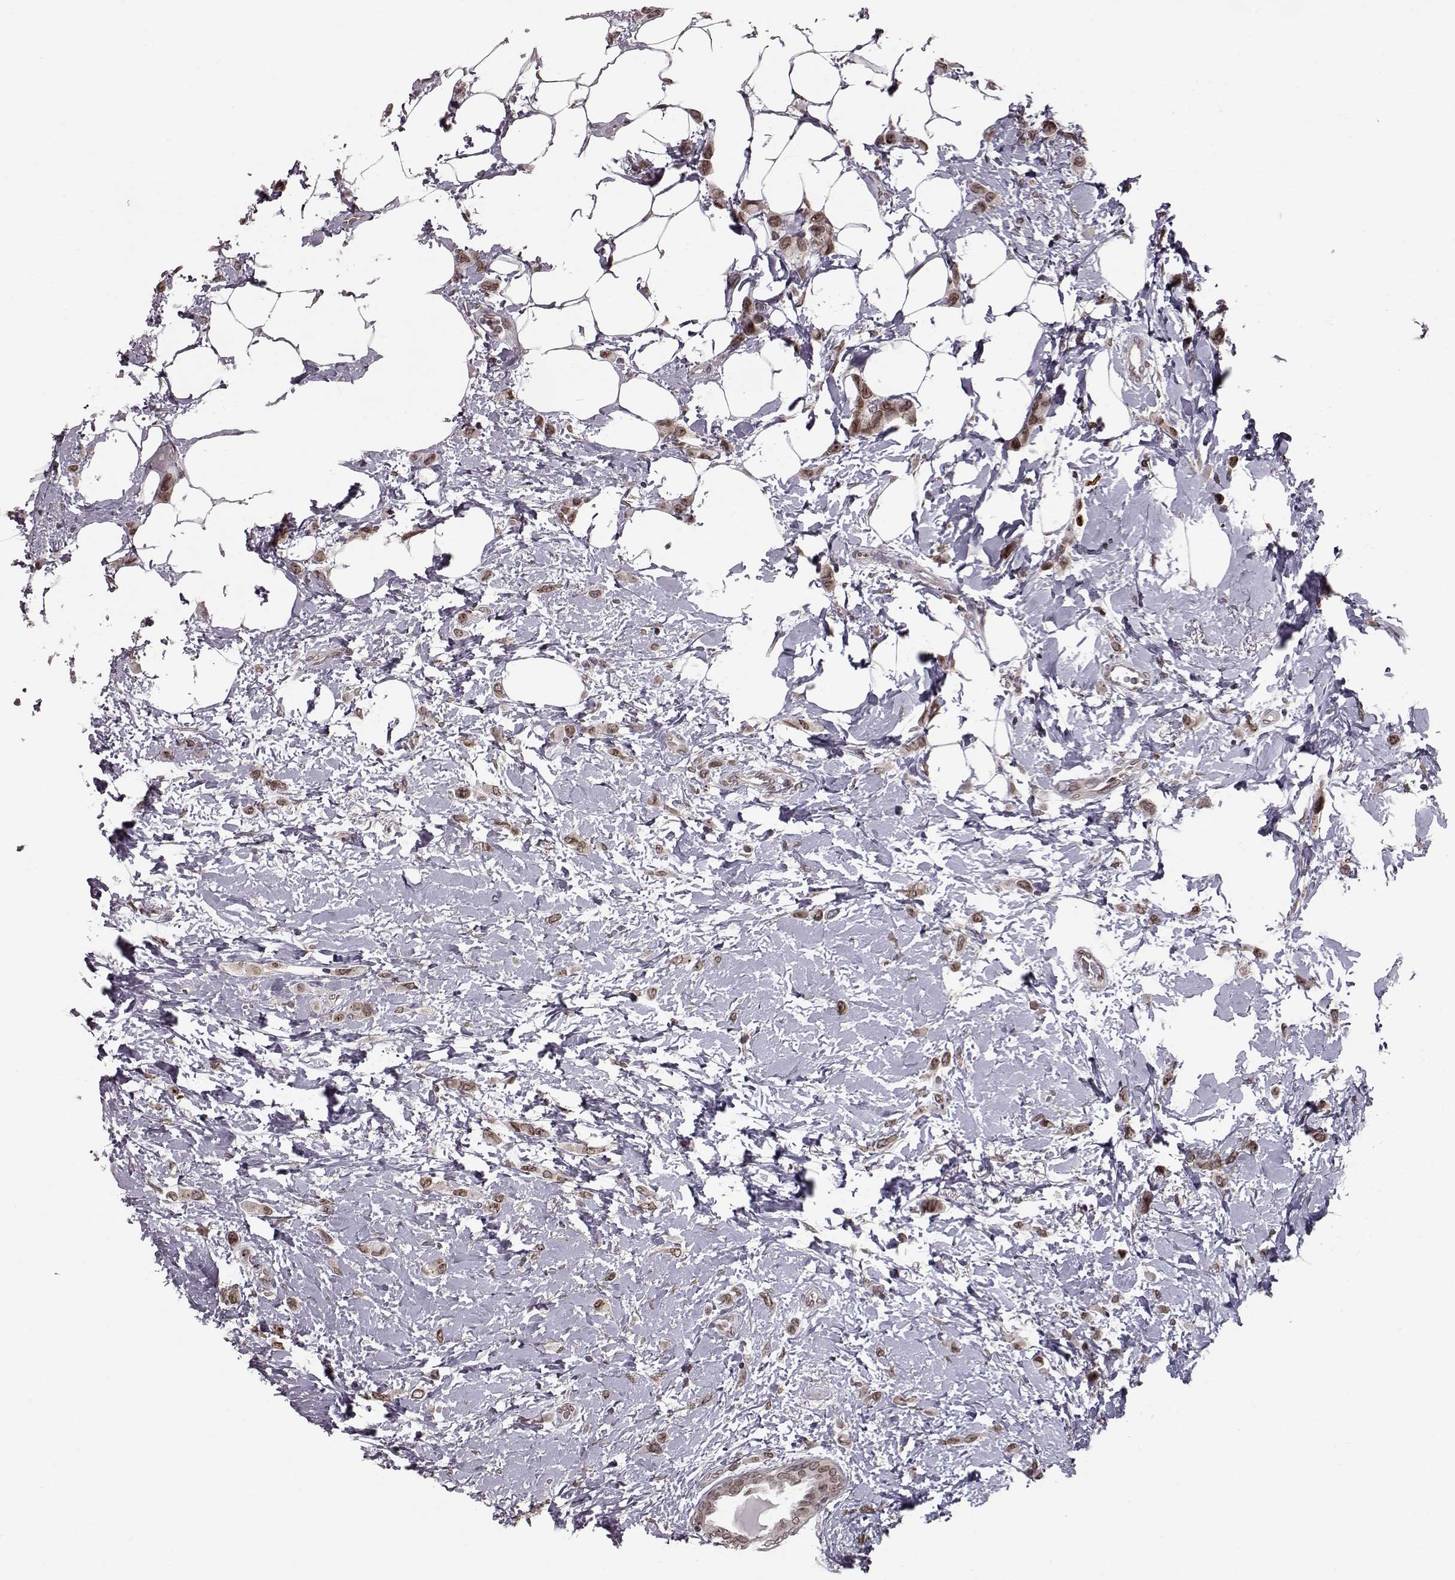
{"staining": {"intensity": "weak", "quantity": ">75%", "location": "cytoplasmic/membranous,nuclear"}, "tissue": "breast cancer", "cell_type": "Tumor cells", "image_type": "cancer", "snomed": [{"axis": "morphology", "description": "Lobular carcinoma"}, {"axis": "topography", "description": "Breast"}], "caption": "Breast cancer (lobular carcinoma) stained with a brown dye reveals weak cytoplasmic/membranous and nuclear positive expression in about >75% of tumor cells.", "gene": "NUP37", "patient": {"sex": "female", "age": 66}}